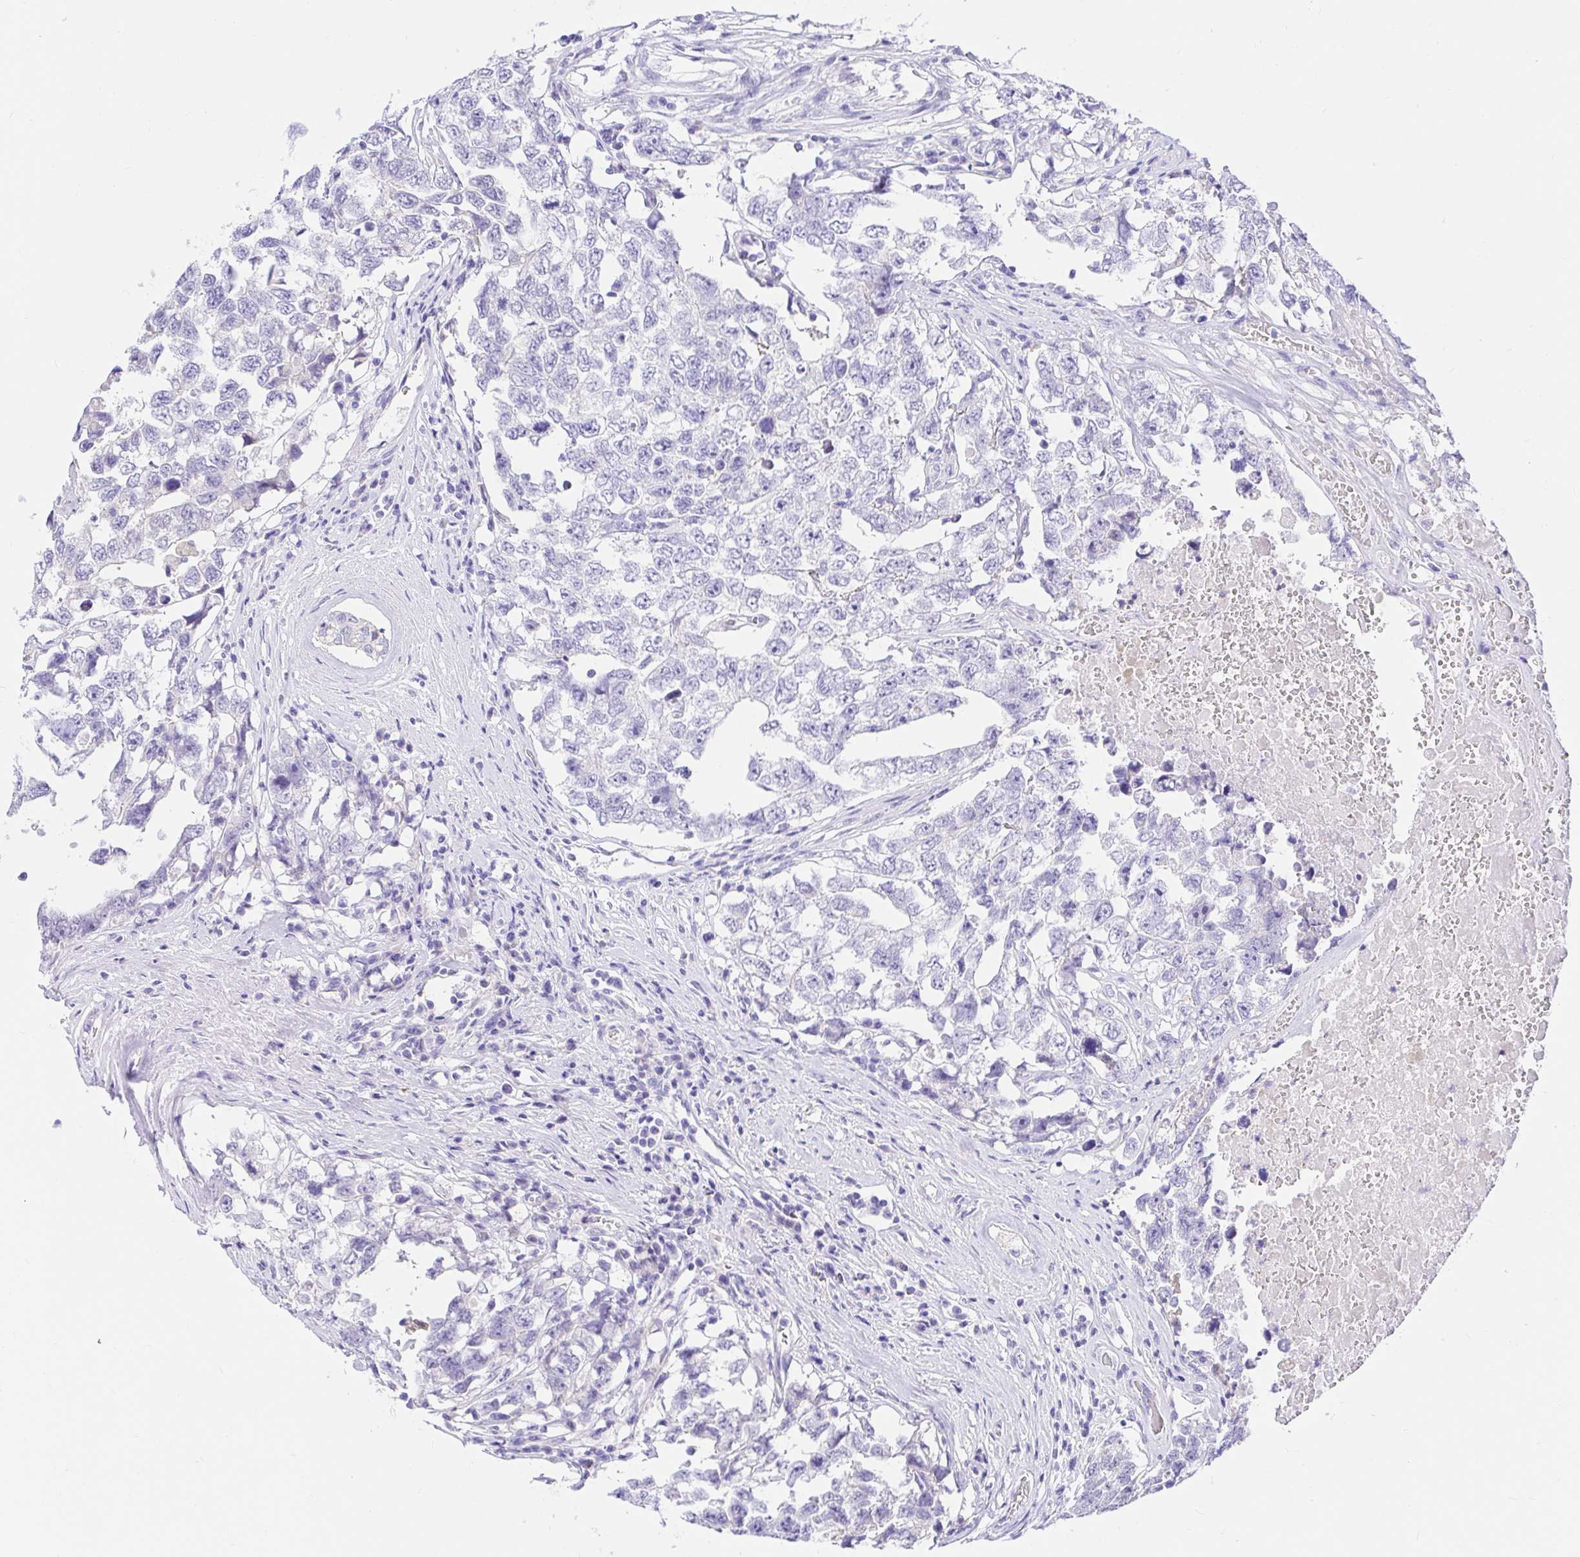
{"staining": {"intensity": "negative", "quantity": "none", "location": "none"}, "tissue": "testis cancer", "cell_type": "Tumor cells", "image_type": "cancer", "snomed": [{"axis": "morphology", "description": "Carcinoma, Embryonal, NOS"}, {"axis": "topography", "description": "Testis"}], "caption": "Immunohistochemistry (IHC) image of neoplastic tissue: human embryonal carcinoma (testis) stained with DAB exhibits no significant protein staining in tumor cells.", "gene": "BACE2", "patient": {"sex": "male", "age": 22}}